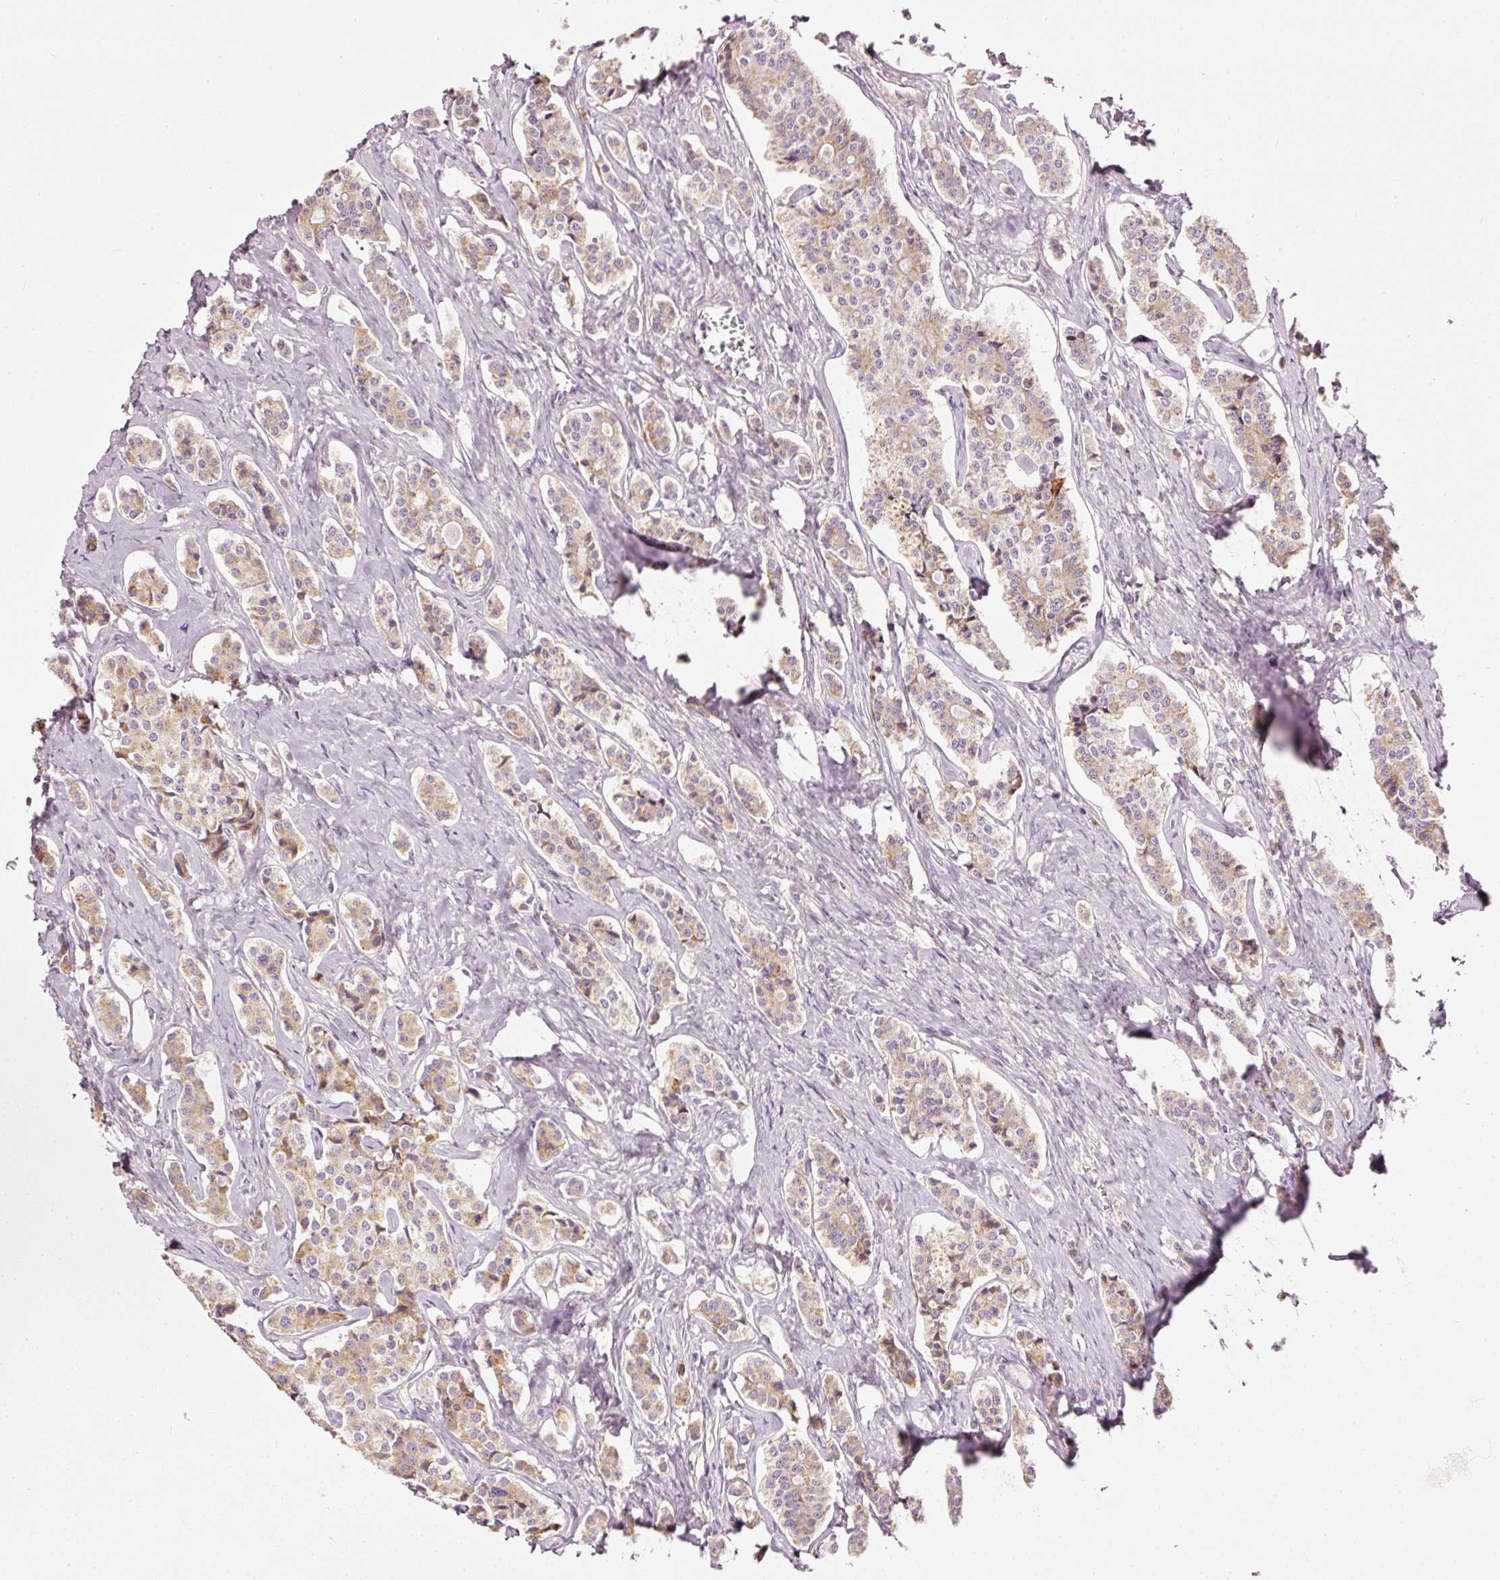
{"staining": {"intensity": "weak", "quantity": "<25%", "location": "cytoplasmic/membranous"}, "tissue": "carcinoid", "cell_type": "Tumor cells", "image_type": "cancer", "snomed": [{"axis": "morphology", "description": "Carcinoid, malignant, NOS"}, {"axis": "topography", "description": "Small intestine"}], "caption": "IHC image of human carcinoid stained for a protein (brown), which reveals no expression in tumor cells.", "gene": "PAQR9", "patient": {"sex": "male", "age": 63}}